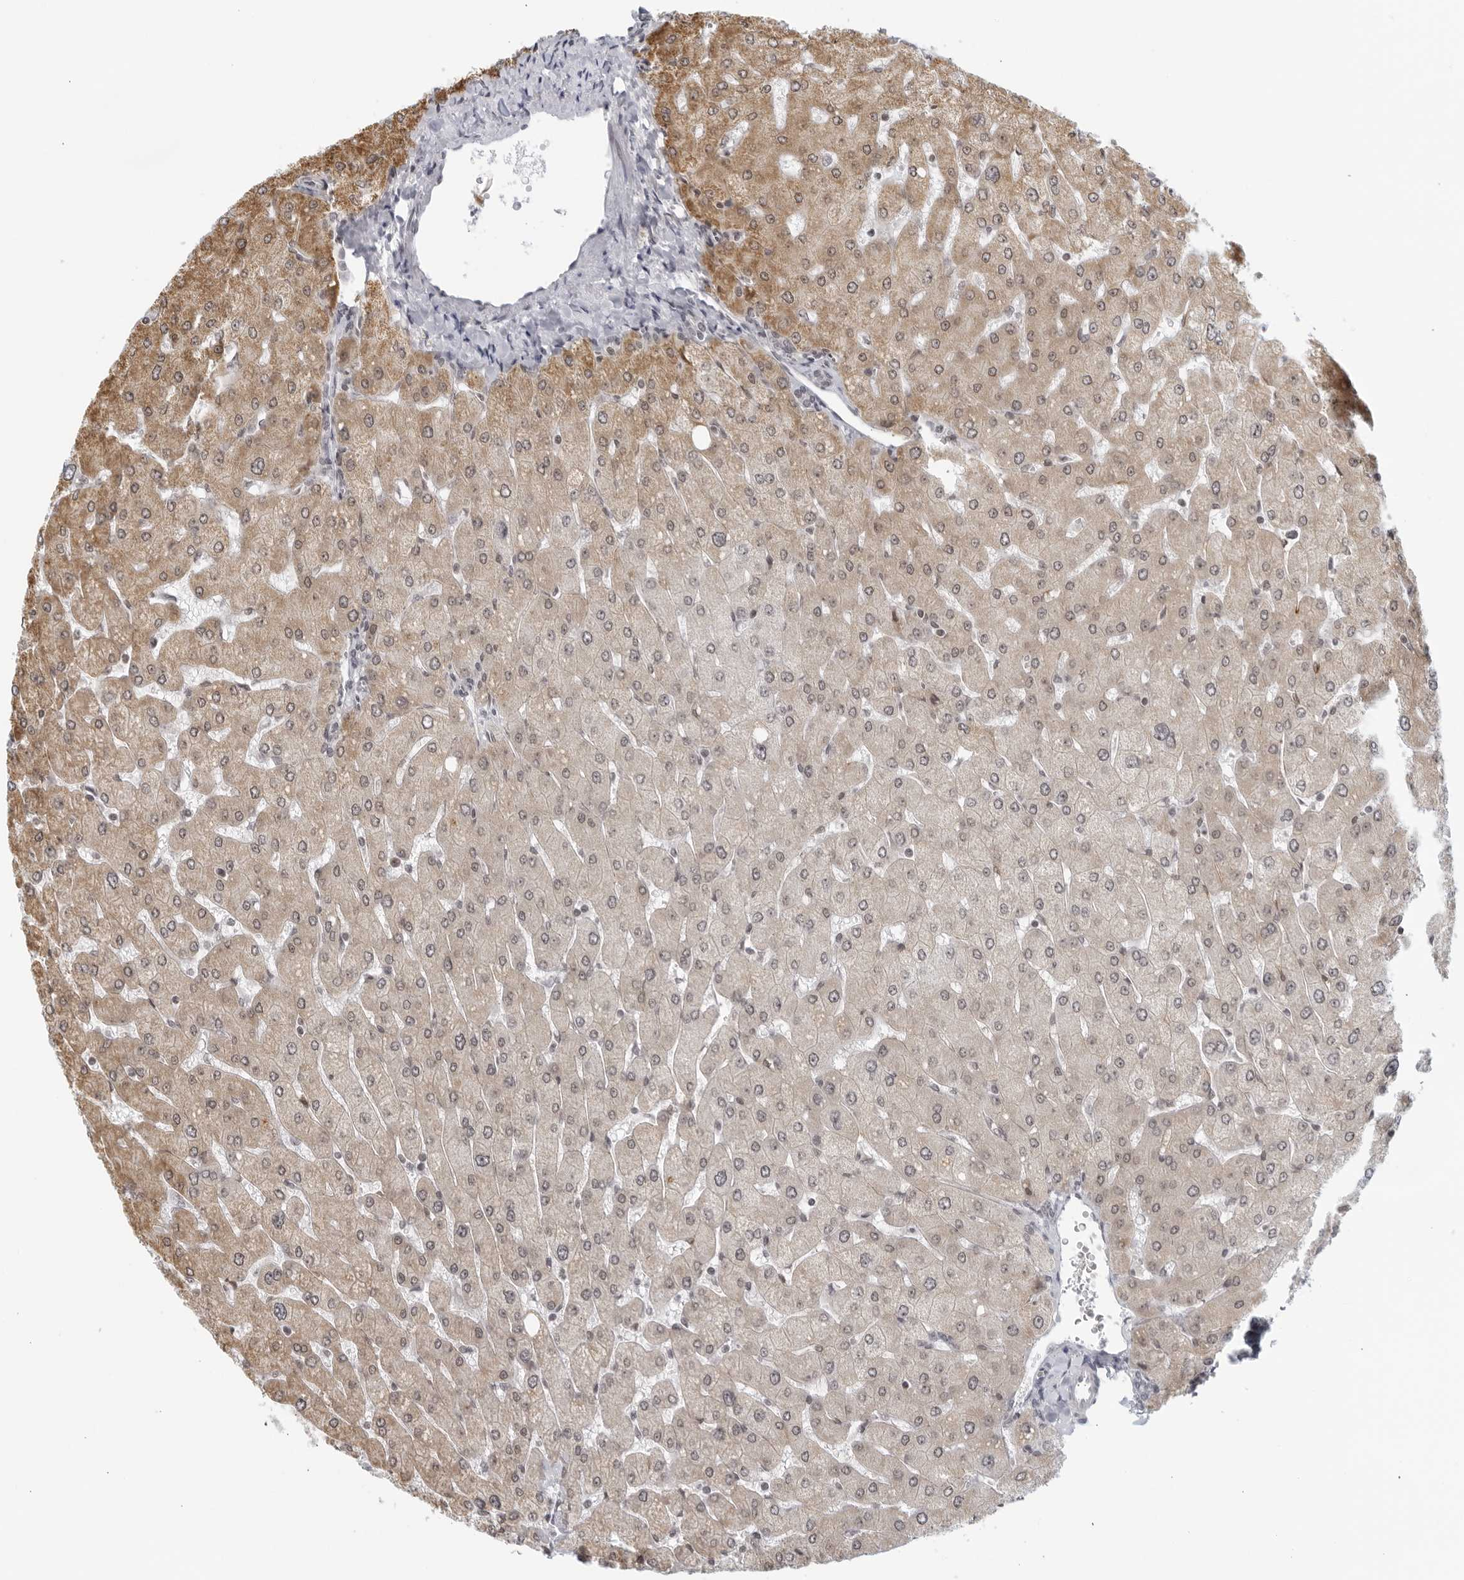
{"staining": {"intensity": "negative", "quantity": "none", "location": "none"}, "tissue": "liver", "cell_type": "Cholangiocytes", "image_type": "normal", "snomed": [{"axis": "morphology", "description": "Normal tissue, NOS"}, {"axis": "topography", "description": "Liver"}], "caption": "Liver was stained to show a protein in brown. There is no significant expression in cholangiocytes. (Immunohistochemistry, brightfield microscopy, high magnification).", "gene": "RAB11FIP3", "patient": {"sex": "male", "age": 55}}